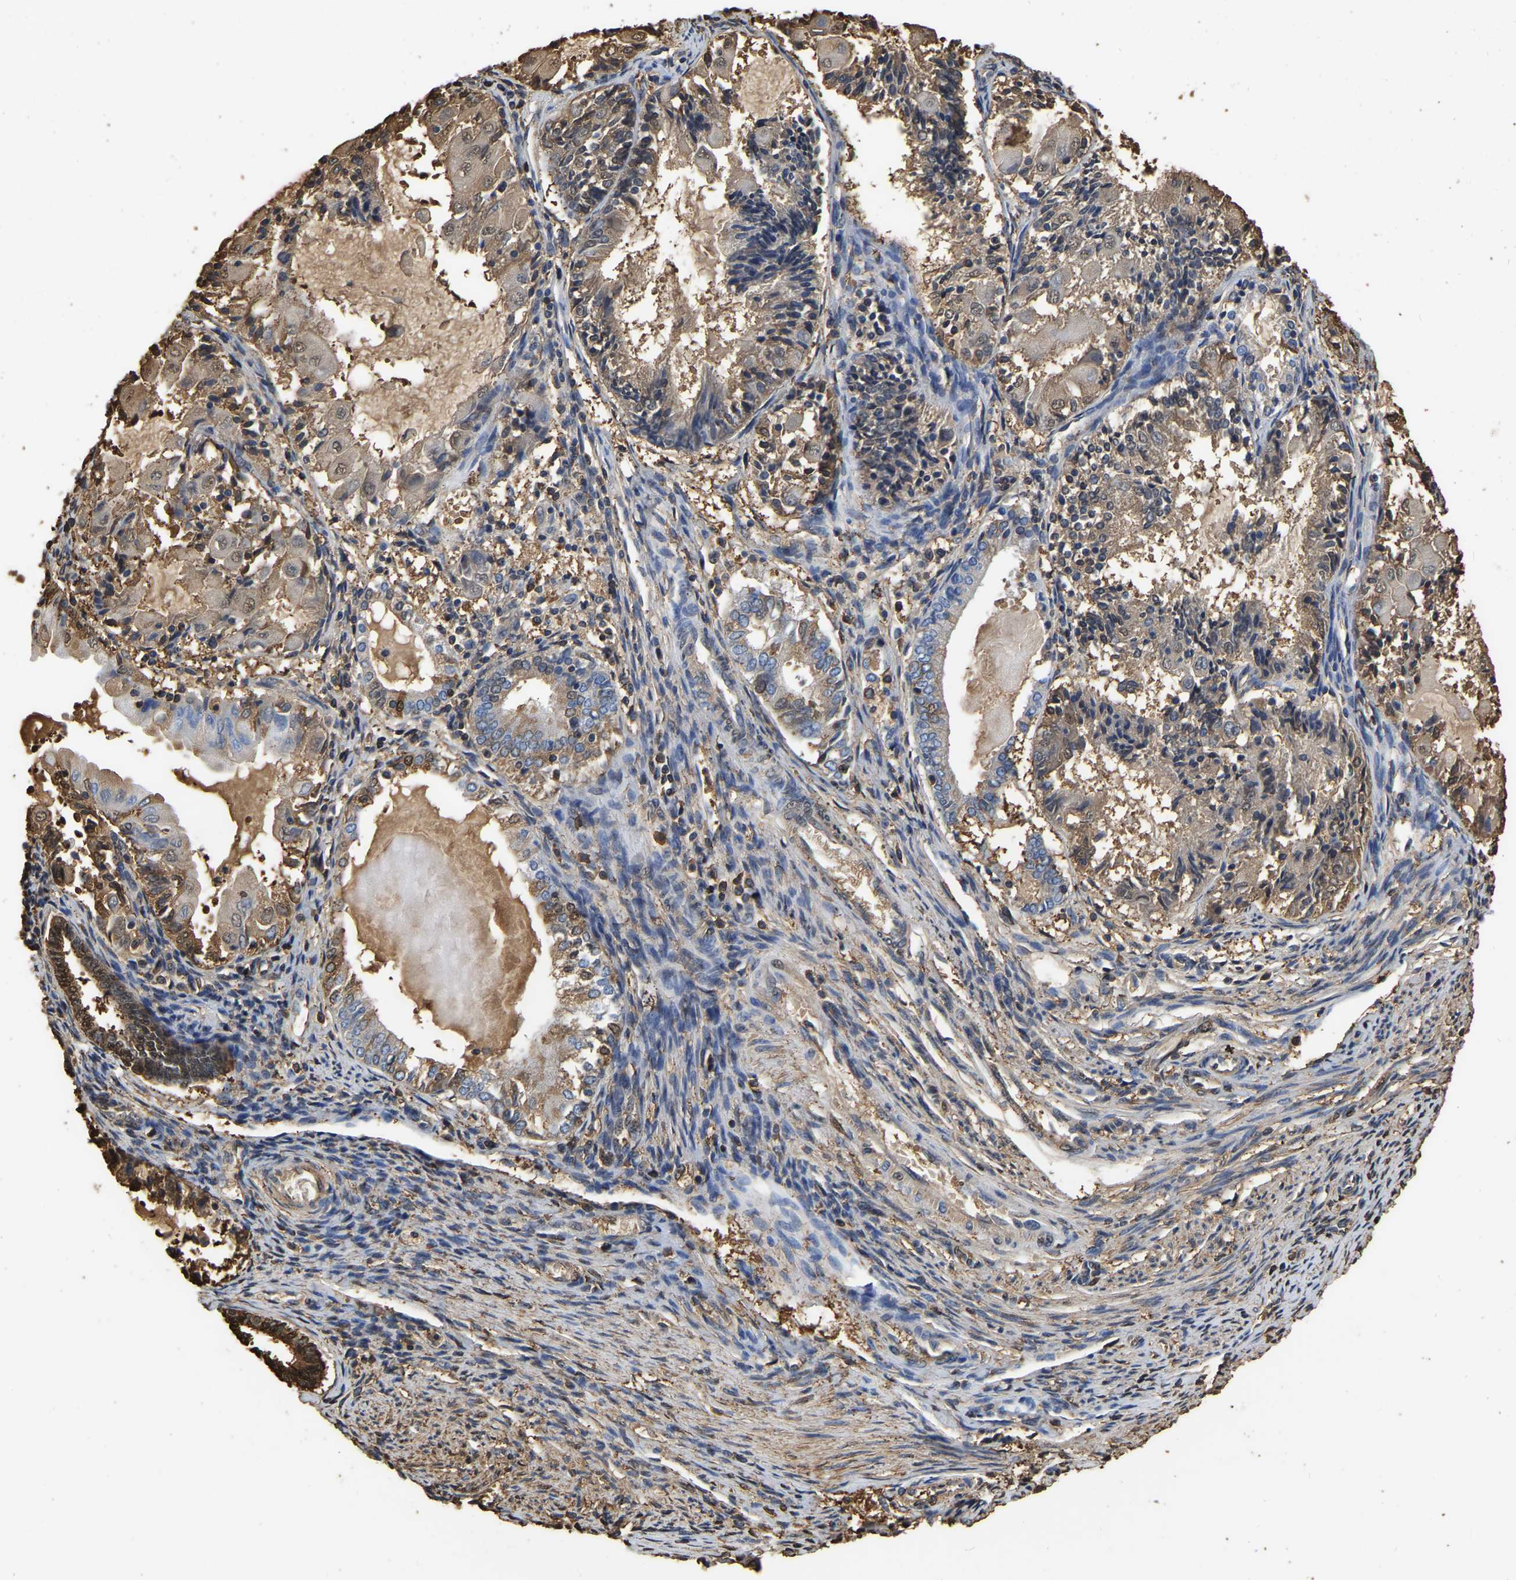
{"staining": {"intensity": "moderate", "quantity": ">75%", "location": "cytoplasmic/membranous"}, "tissue": "endometrial cancer", "cell_type": "Tumor cells", "image_type": "cancer", "snomed": [{"axis": "morphology", "description": "Adenocarcinoma, NOS"}, {"axis": "topography", "description": "Endometrium"}], "caption": "Immunohistochemistry (IHC) micrograph of human endometrial adenocarcinoma stained for a protein (brown), which exhibits medium levels of moderate cytoplasmic/membranous staining in approximately >75% of tumor cells.", "gene": "LDHB", "patient": {"sex": "female", "age": 81}}